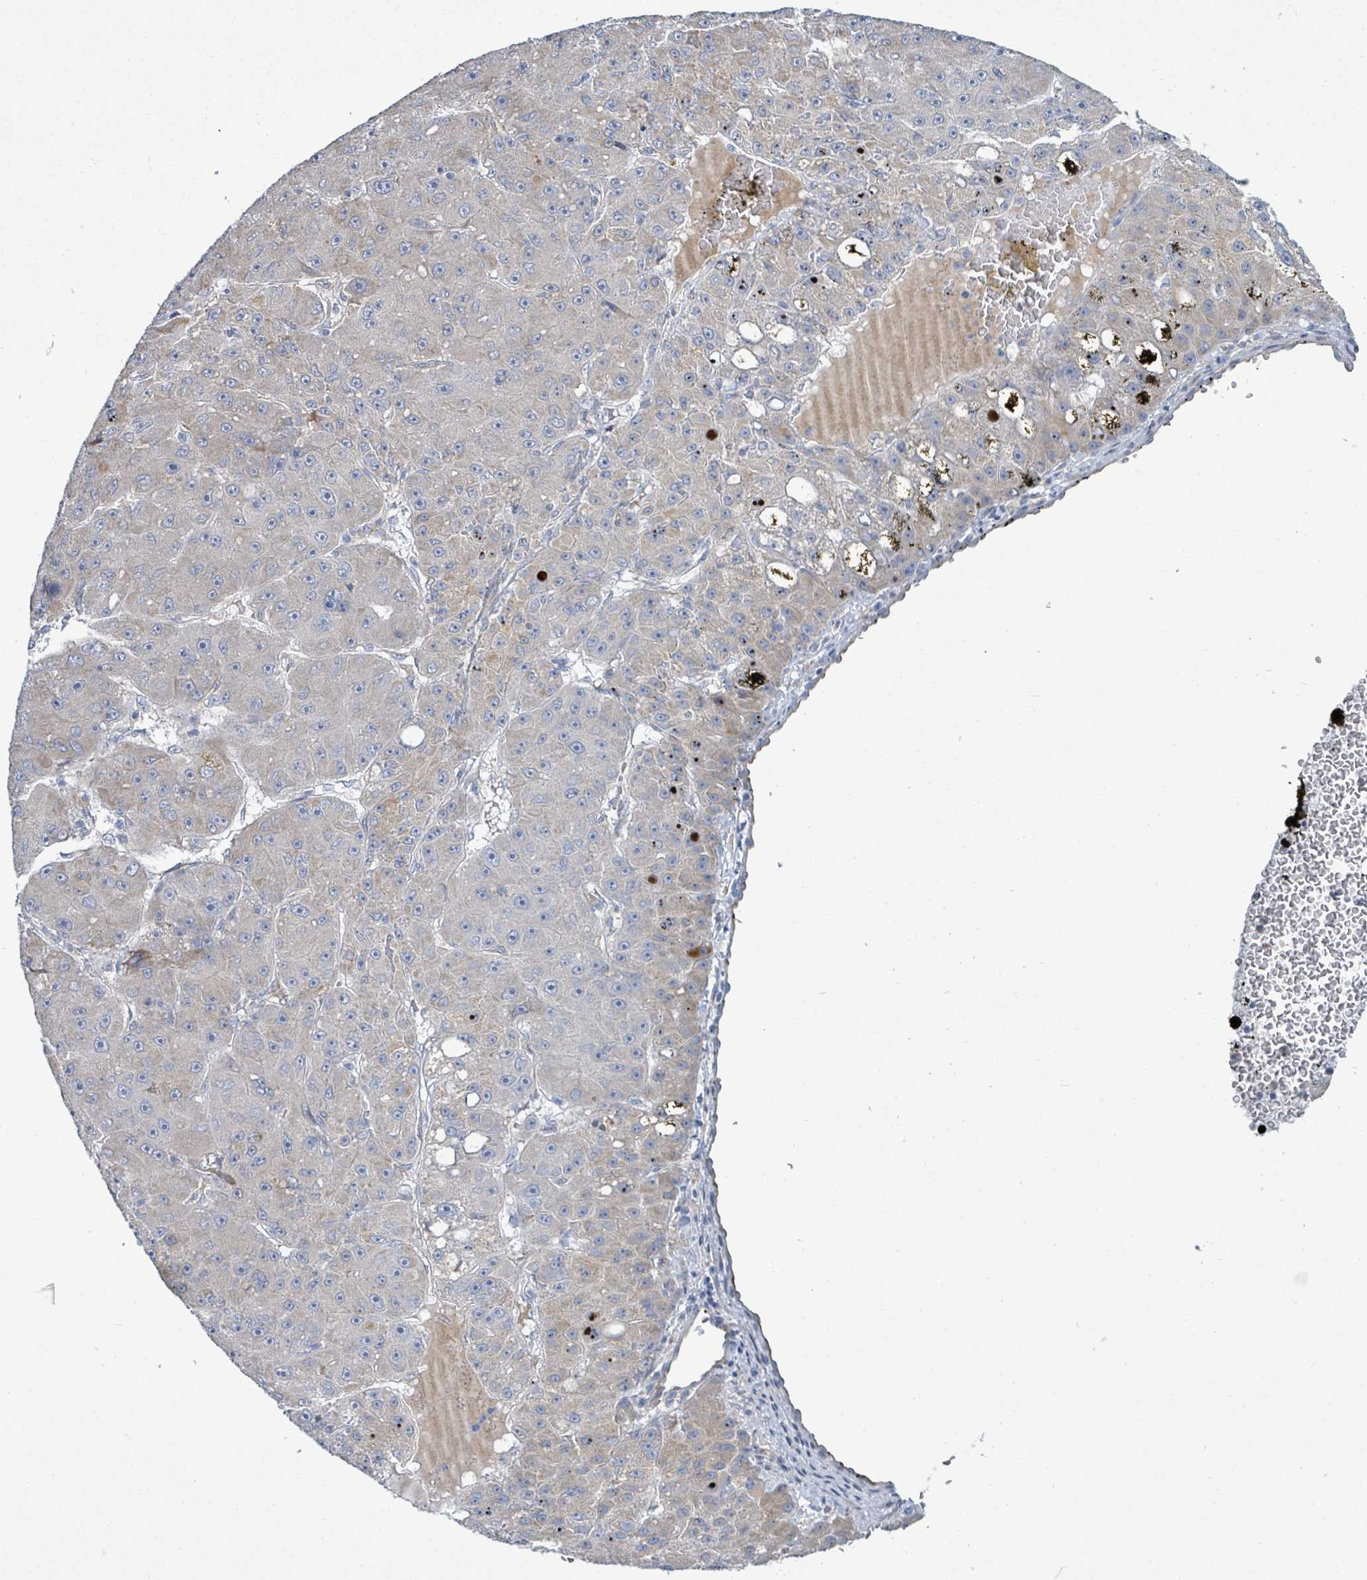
{"staining": {"intensity": "weak", "quantity": "<25%", "location": "cytoplasmic/membranous"}, "tissue": "liver cancer", "cell_type": "Tumor cells", "image_type": "cancer", "snomed": [{"axis": "morphology", "description": "Carcinoma, Hepatocellular, NOS"}, {"axis": "topography", "description": "Liver"}], "caption": "A micrograph of hepatocellular carcinoma (liver) stained for a protein exhibits no brown staining in tumor cells. The staining is performed using DAB (3,3'-diaminobenzidine) brown chromogen with nuclei counter-stained in using hematoxylin.", "gene": "SIRPB1", "patient": {"sex": "male", "age": 67}}